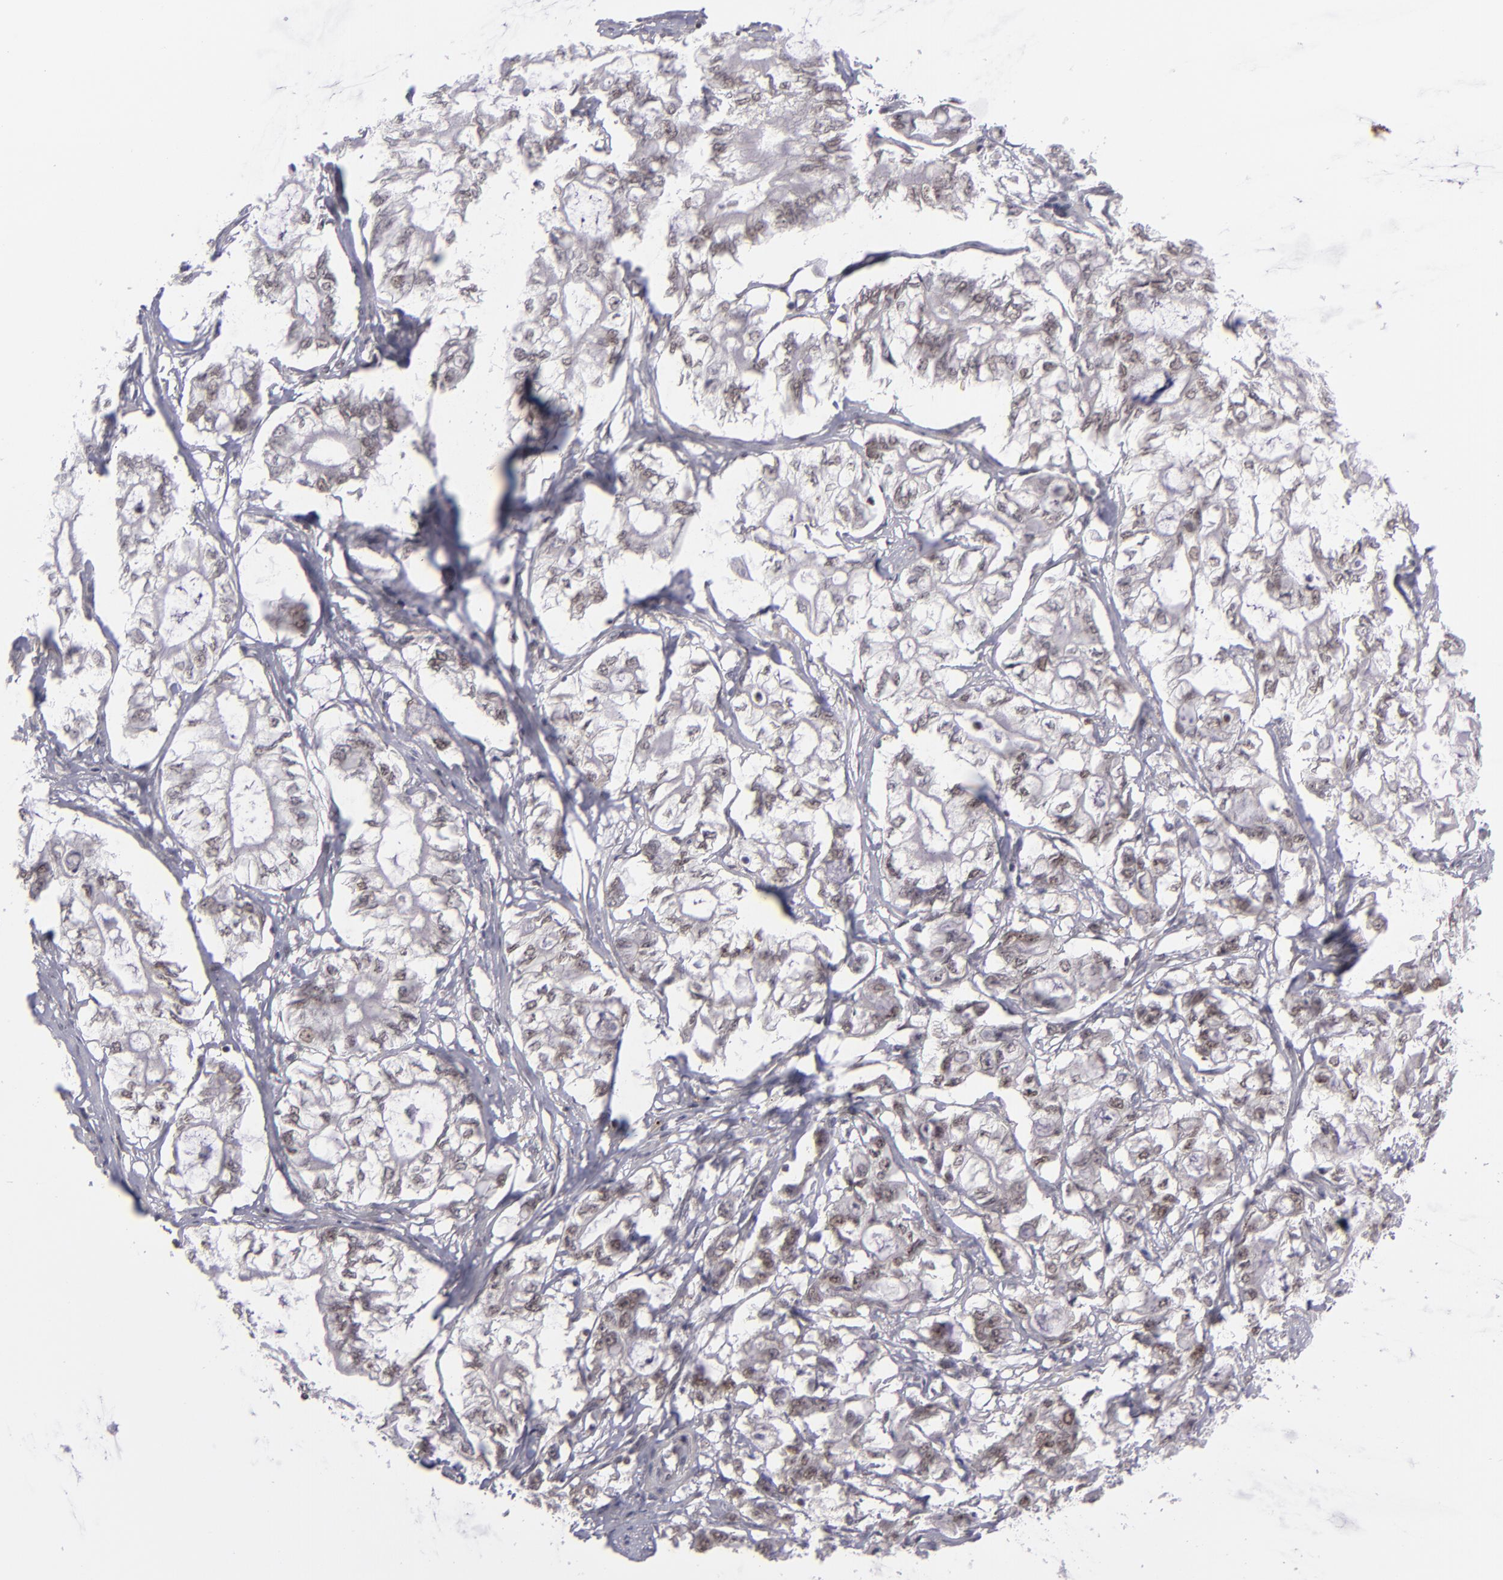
{"staining": {"intensity": "moderate", "quantity": "<25%", "location": "nuclear"}, "tissue": "pancreatic cancer", "cell_type": "Tumor cells", "image_type": "cancer", "snomed": [{"axis": "morphology", "description": "Adenocarcinoma, NOS"}, {"axis": "topography", "description": "Pancreas"}], "caption": "Pancreatic cancer (adenocarcinoma) stained with a brown dye shows moderate nuclear positive positivity in about <25% of tumor cells.", "gene": "MLLT3", "patient": {"sex": "male", "age": 79}}